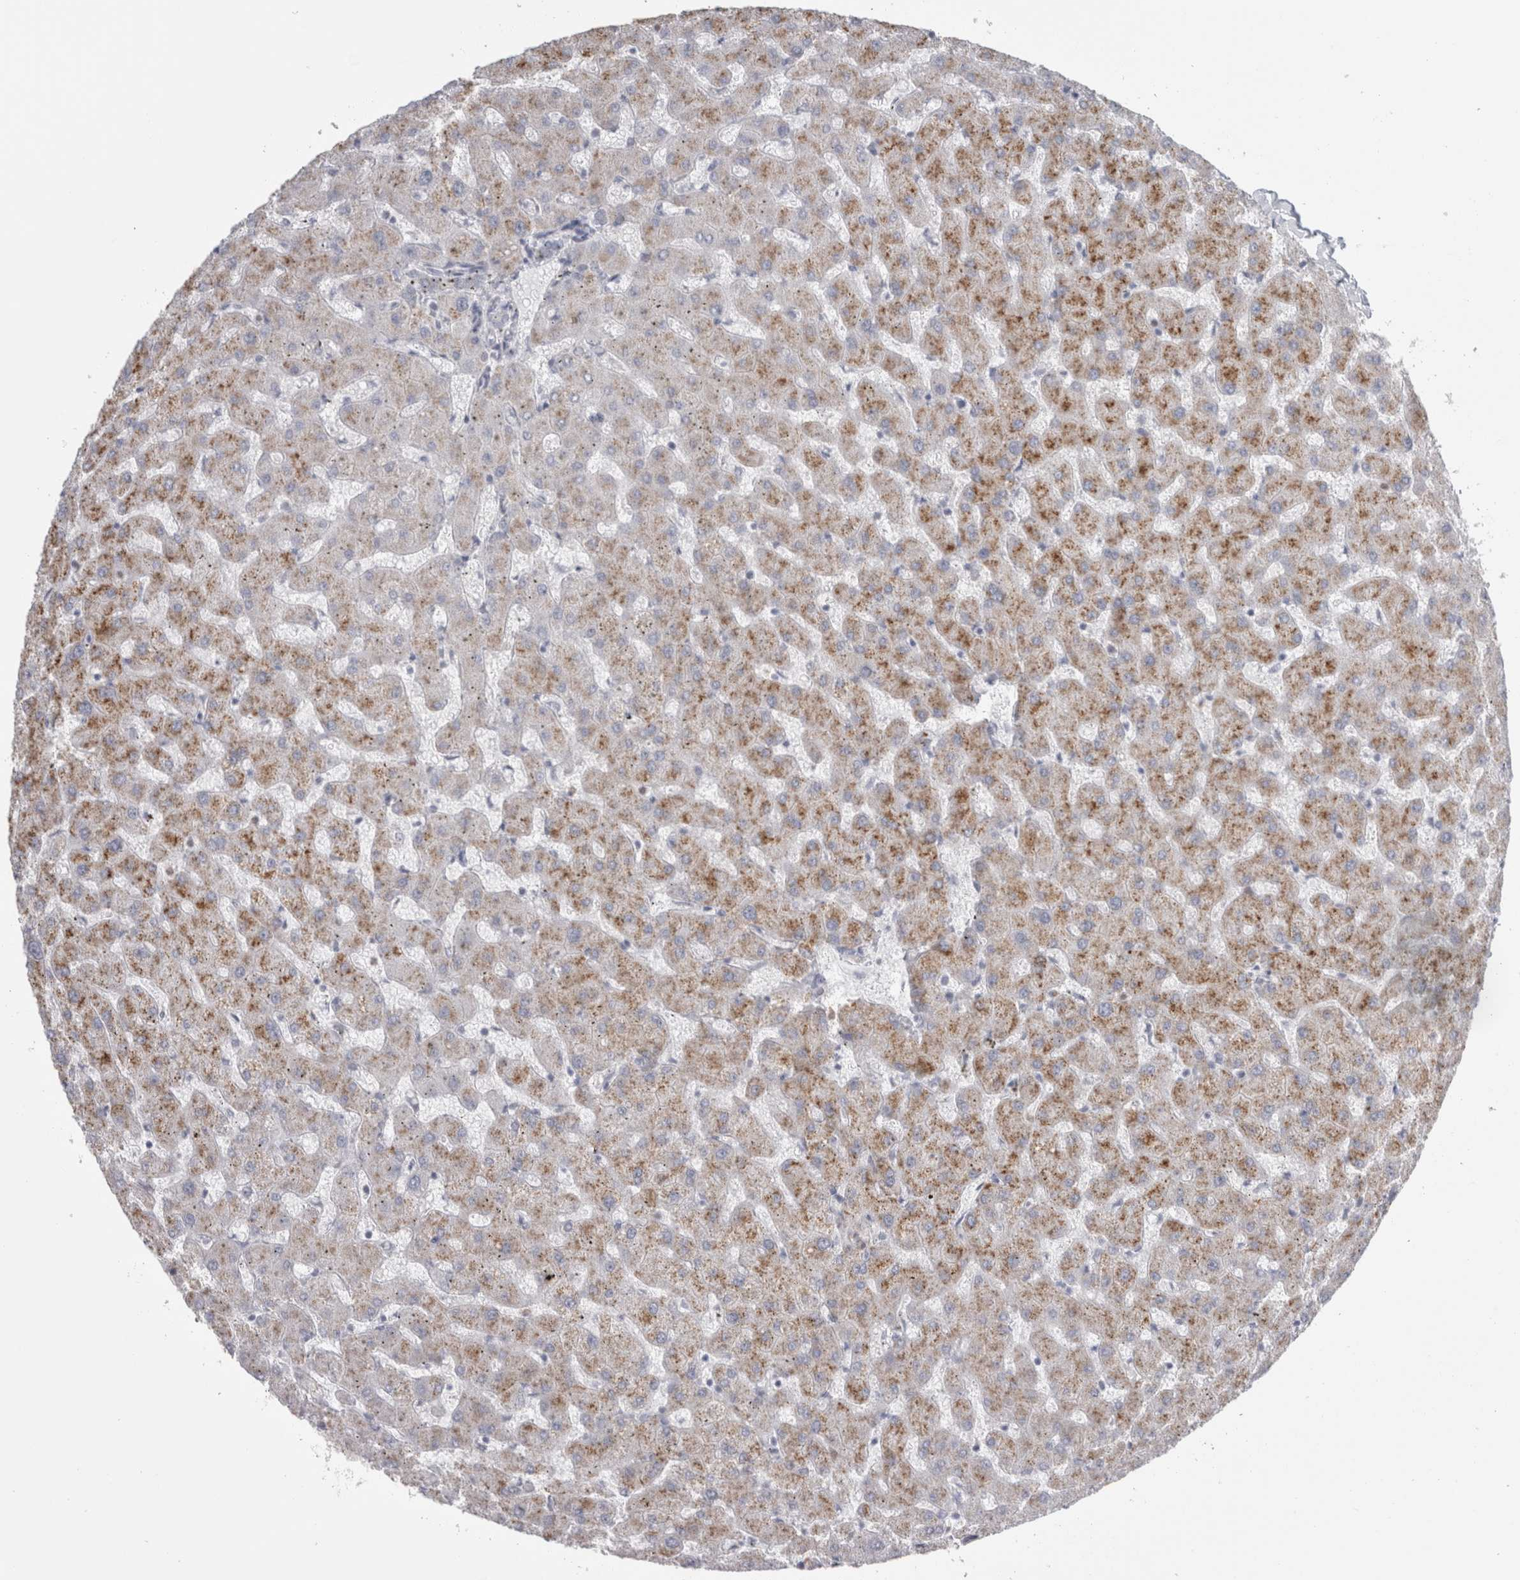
{"staining": {"intensity": "negative", "quantity": "none", "location": "none"}, "tissue": "liver", "cell_type": "Cholangiocytes", "image_type": "normal", "snomed": [{"axis": "morphology", "description": "Normal tissue, NOS"}, {"axis": "topography", "description": "Liver"}], "caption": "IHC of unremarkable liver reveals no staining in cholangiocytes. (Stains: DAB IHC with hematoxylin counter stain, Microscopy: brightfield microscopy at high magnification).", "gene": "PLIN1", "patient": {"sex": "female", "age": 63}}